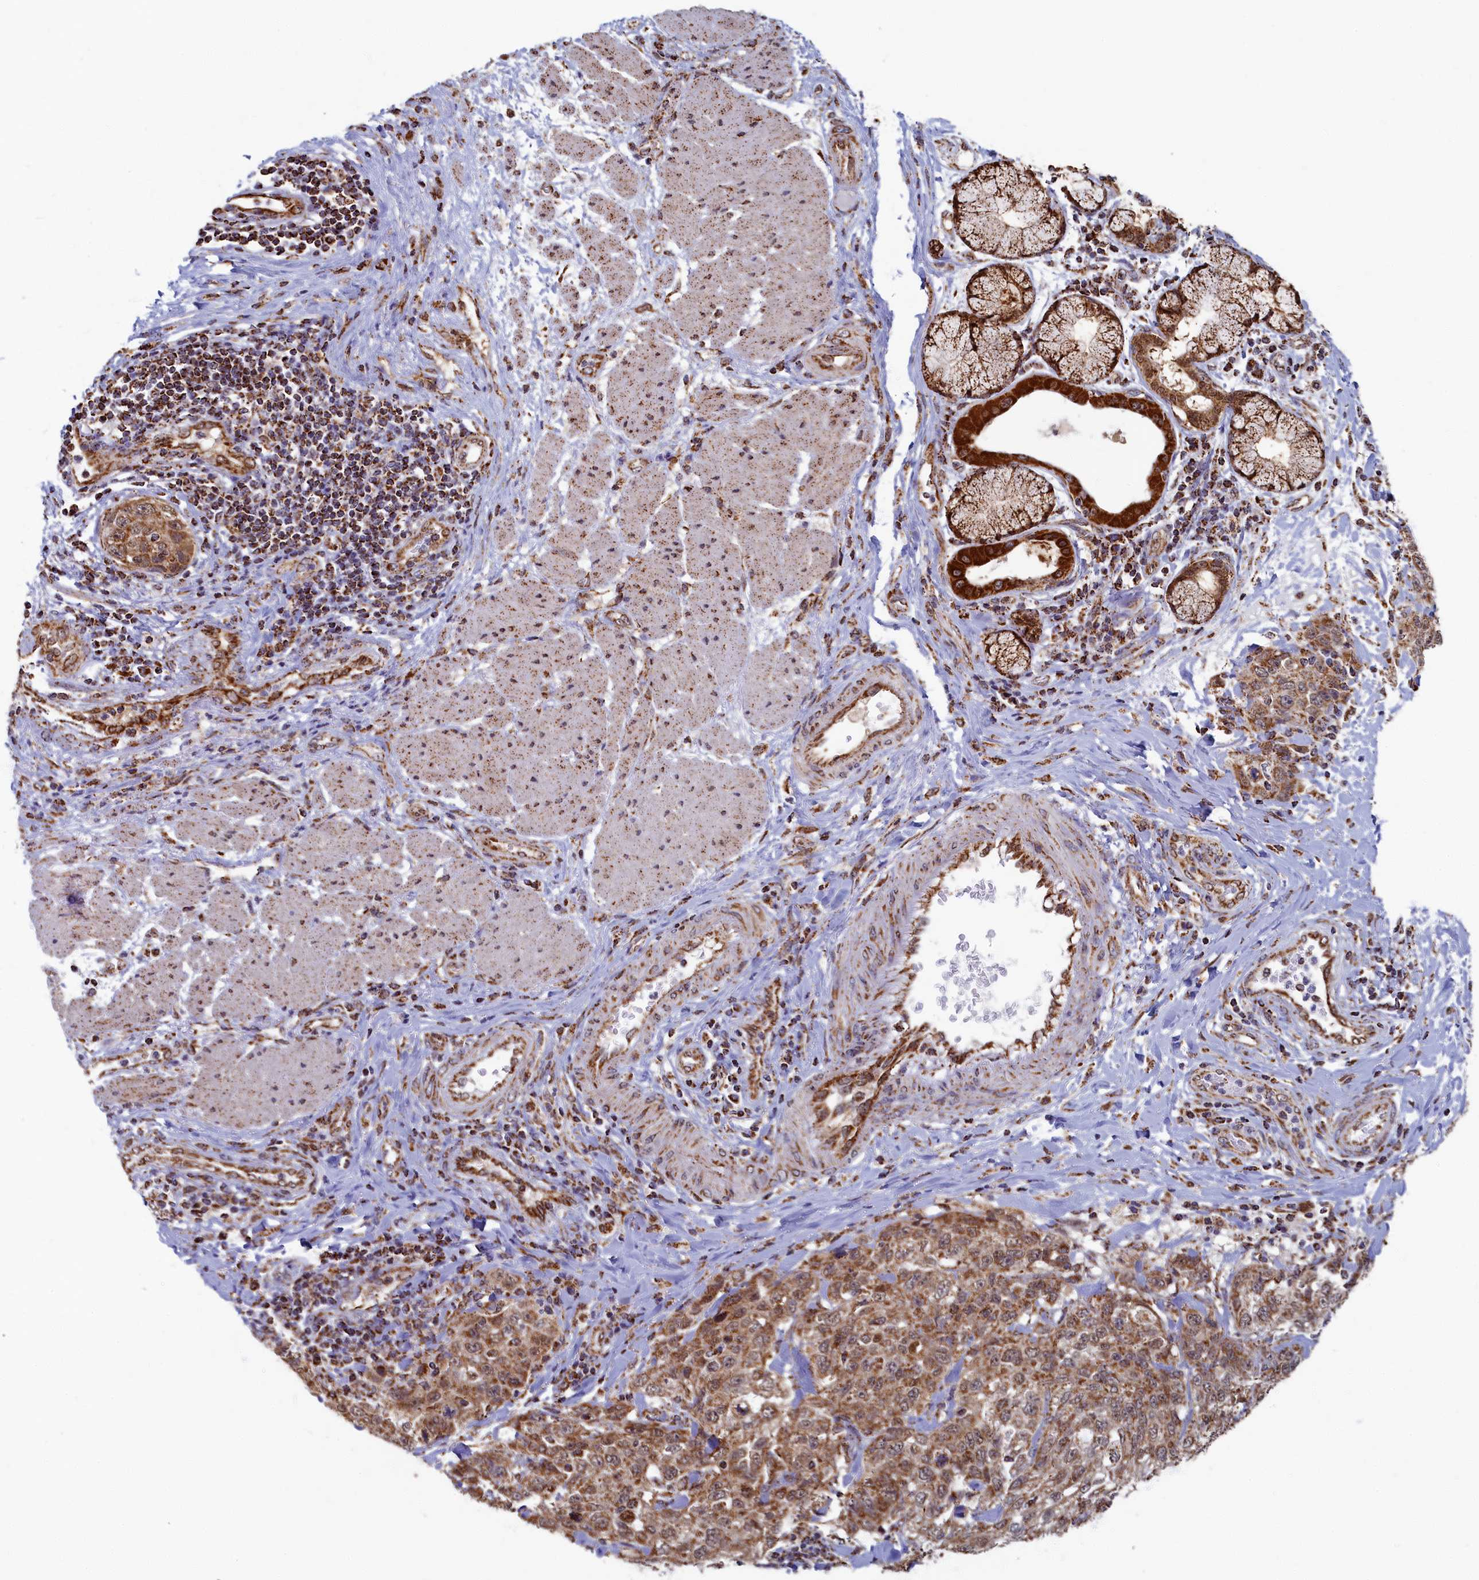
{"staining": {"intensity": "moderate", "quantity": ">75%", "location": "cytoplasmic/membranous"}, "tissue": "stomach cancer", "cell_type": "Tumor cells", "image_type": "cancer", "snomed": [{"axis": "morphology", "description": "Adenocarcinoma, NOS"}, {"axis": "topography", "description": "Stomach"}], "caption": "High-magnification brightfield microscopy of adenocarcinoma (stomach) stained with DAB (brown) and counterstained with hematoxylin (blue). tumor cells exhibit moderate cytoplasmic/membranous positivity is seen in about>75% of cells. (IHC, brightfield microscopy, high magnification).", "gene": "SPR", "patient": {"sex": "male", "age": 48}}